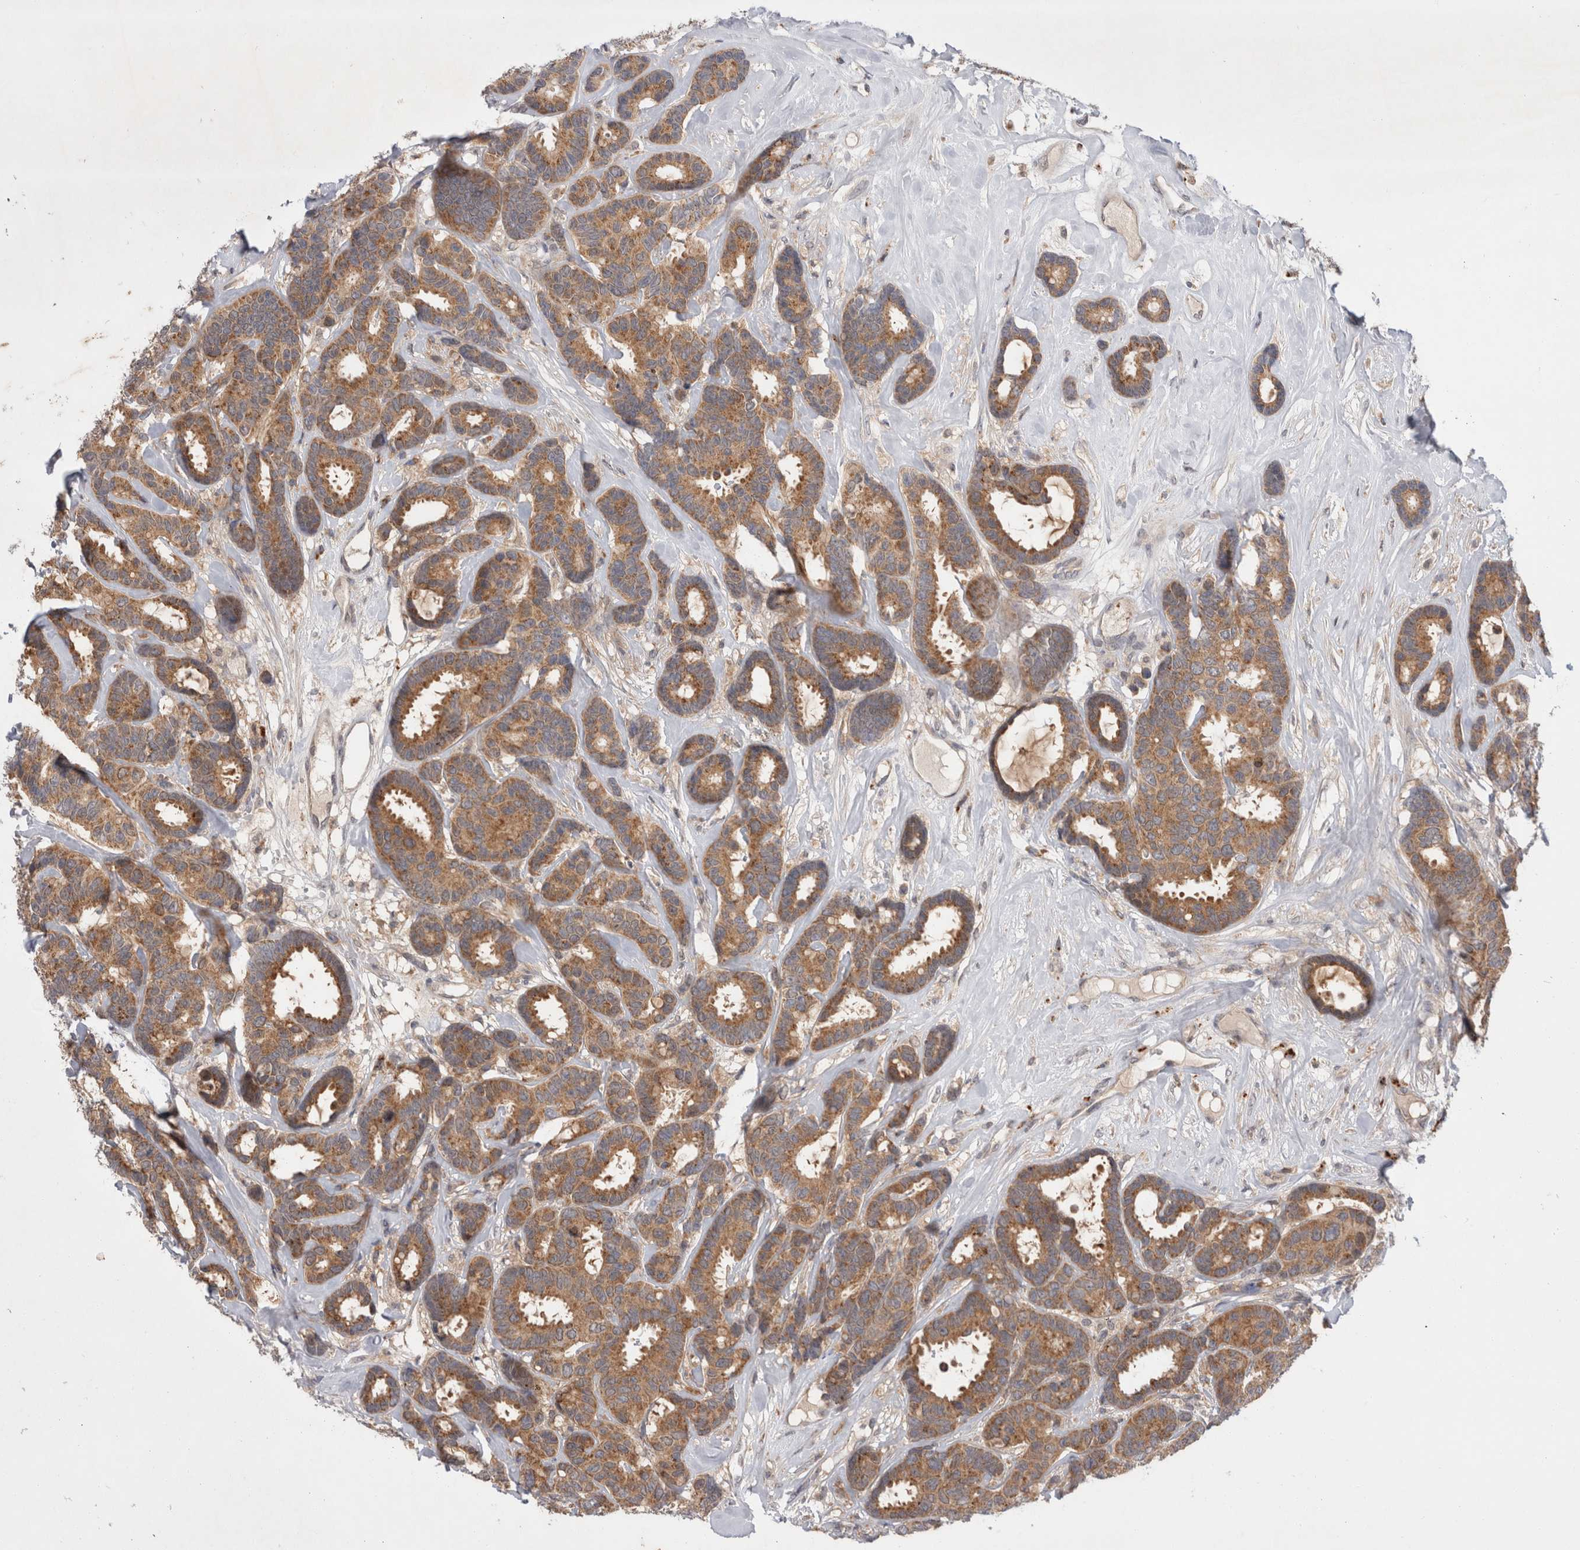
{"staining": {"intensity": "moderate", "quantity": ">75%", "location": "cytoplasmic/membranous"}, "tissue": "breast cancer", "cell_type": "Tumor cells", "image_type": "cancer", "snomed": [{"axis": "morphology", "description": "Duct carcinoma"}, {"axis": "topography", "description": "Breast"}], "caption": "Moderate cytoplasmic/membranous positivity is identified in approximately >75% of tumor cells in breast cancer.", "gene": "MRPL37", "patient": {"sex": "female", "age": 87}}